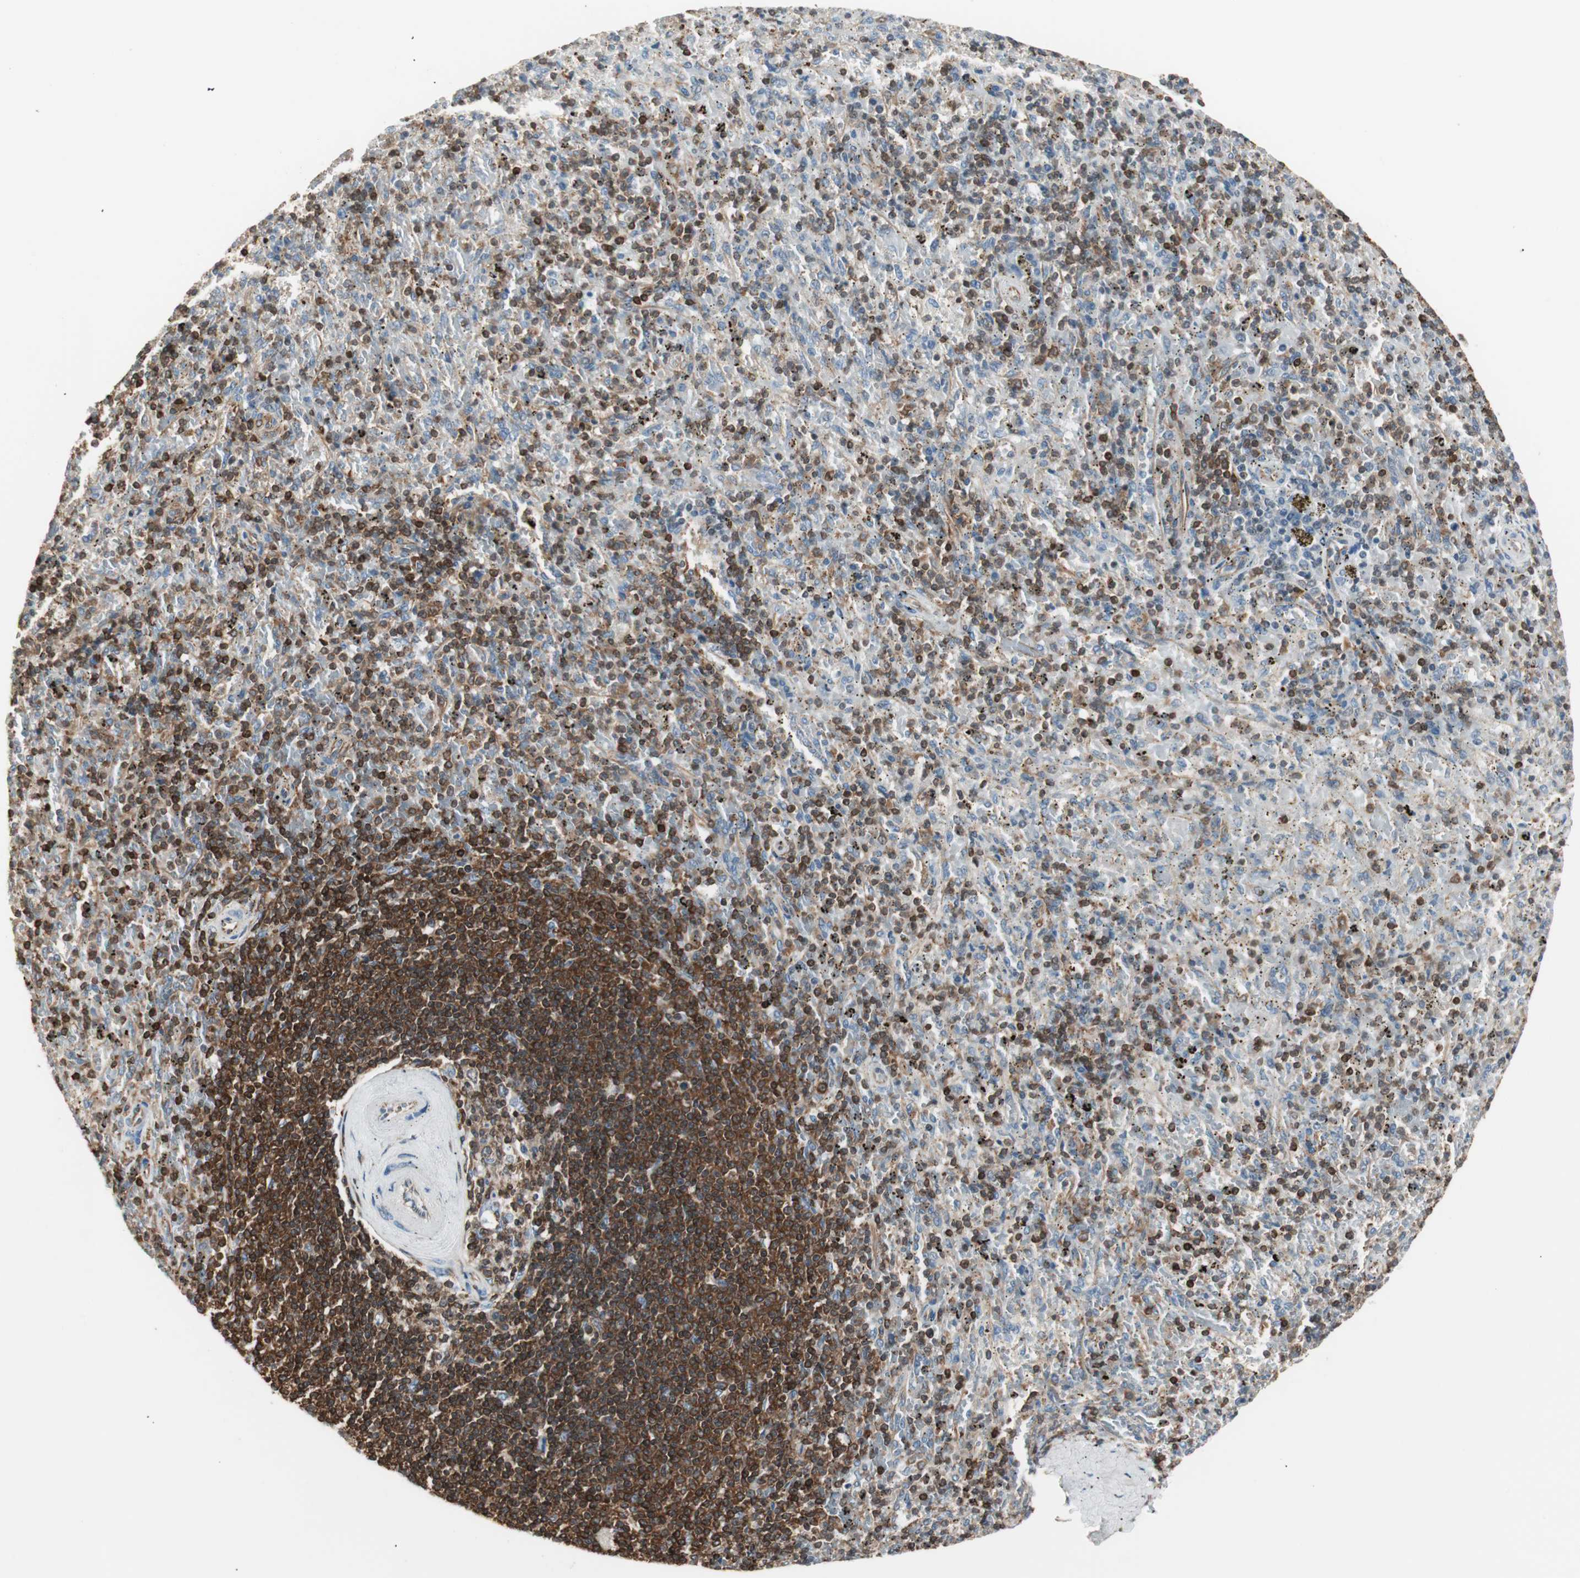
{"staining": {"intensity": "strong", "quantity": "<25%", "location": "cytoplasmic/membranous"}, "tissue": "spleen", "cell_type": "Cells in red pulp", "image_type": "normal", "snomed": [{"axis": "morphology", "description": "Normal tissue, NOS"}, {"axis": "topography", "description": "Spleen"}], "caption": "This histopathology image shows immunohistochemistry staining of benign human spleen, with medium strong cytoplasmic/membranous expression in approximately <25% of cells in red pulp.", "gene": "CRLF3", "patient": {"sex": "female", "age": 43}}